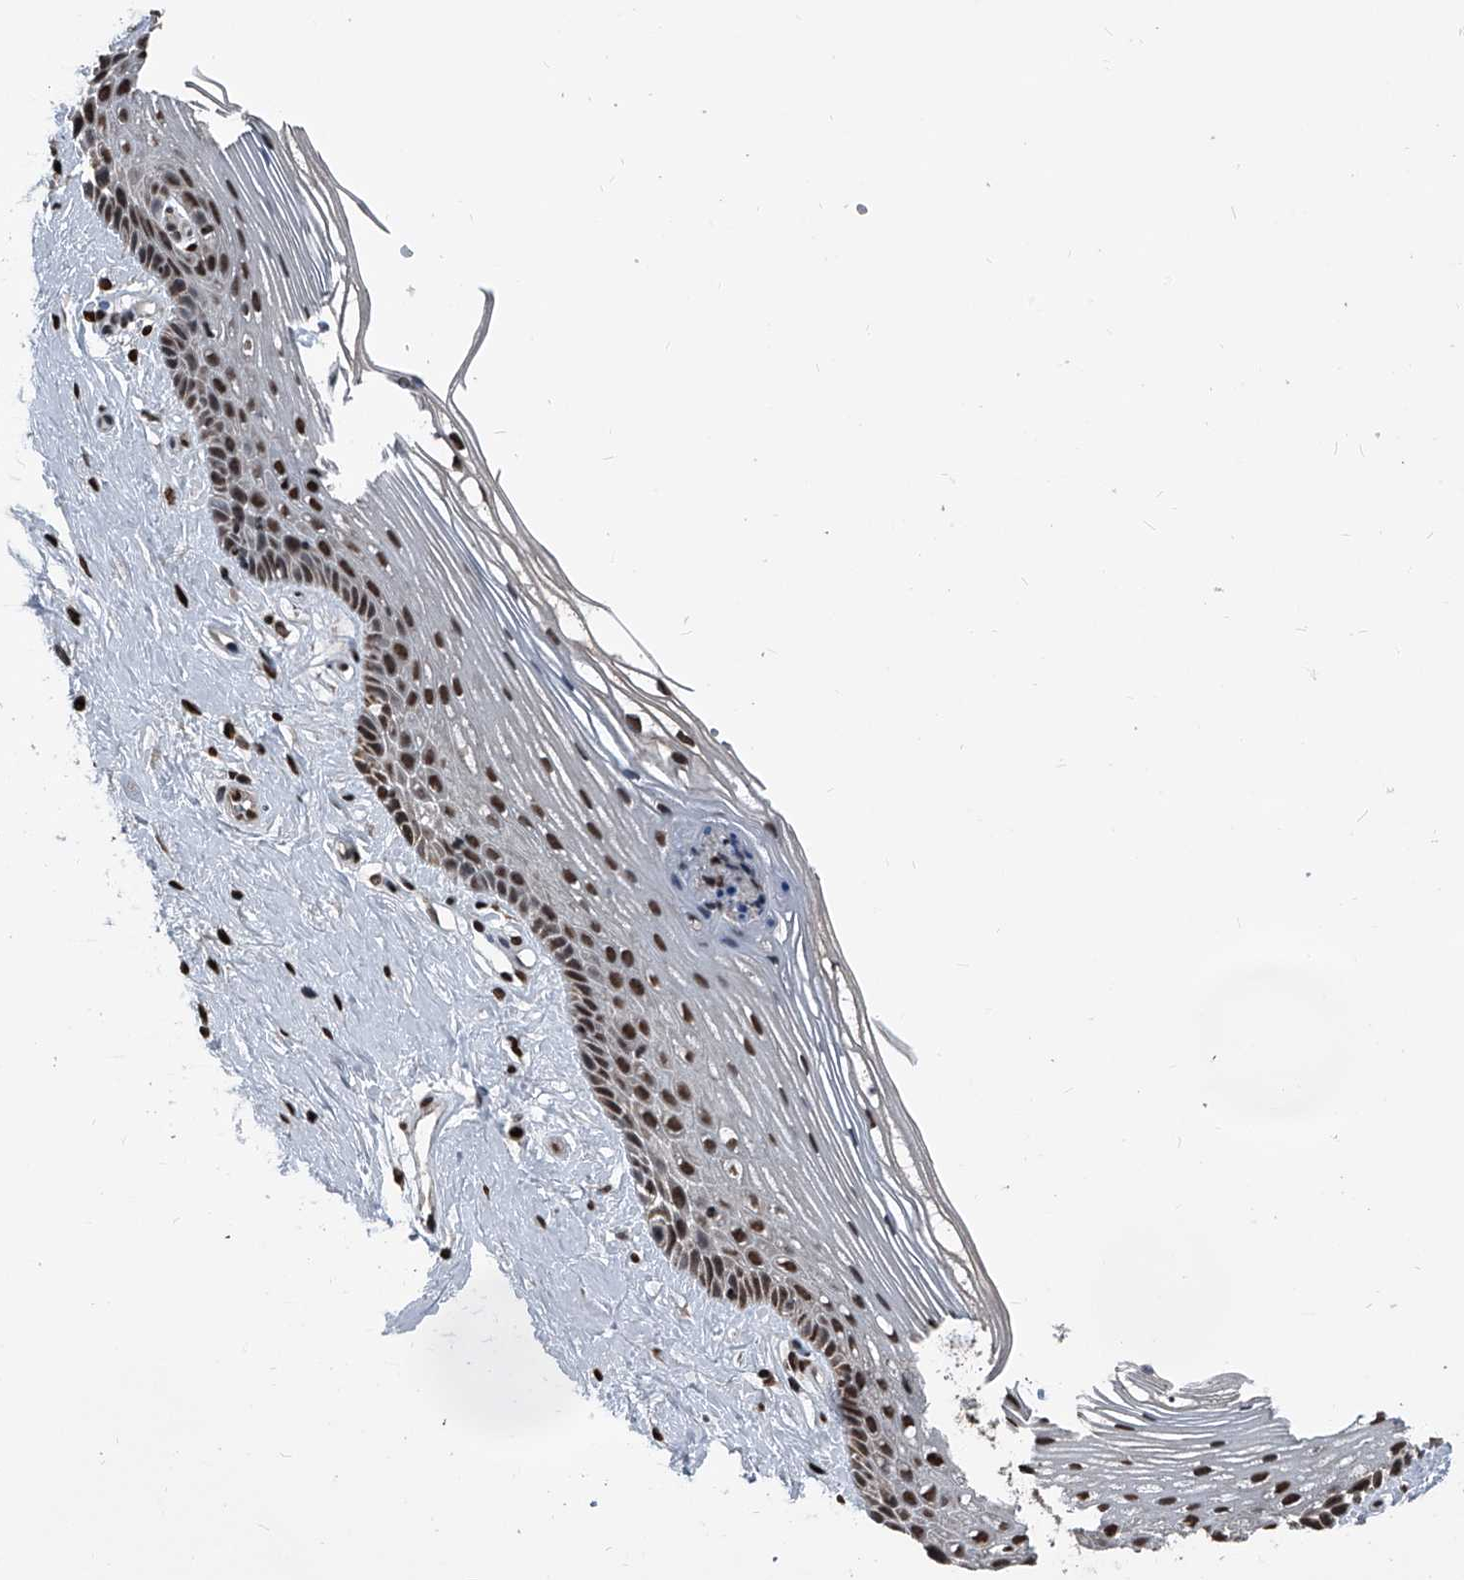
{"staining": {"intensity": "strong", "quantity": "25%-75%", "location": "nuclear"}, "tissue": "vagina", "cell_type": "Squamous epithelial cells", "image_type": "normal", "snomed": [{"axis": "morphology", "description": "Normal tissue, NOS"}, {"axis": "topography", "description": "Vagina"}], "caption": "An IHC image of normal tissue is shown. Protein staining in brown labels strong nuclear positivity in vagina within squamous epithelial cells. (Brightfield microscopy of DAB IHC at high magnification).", "gene": "FKBP5", "patient": {"sex": "female", "age": 46}}